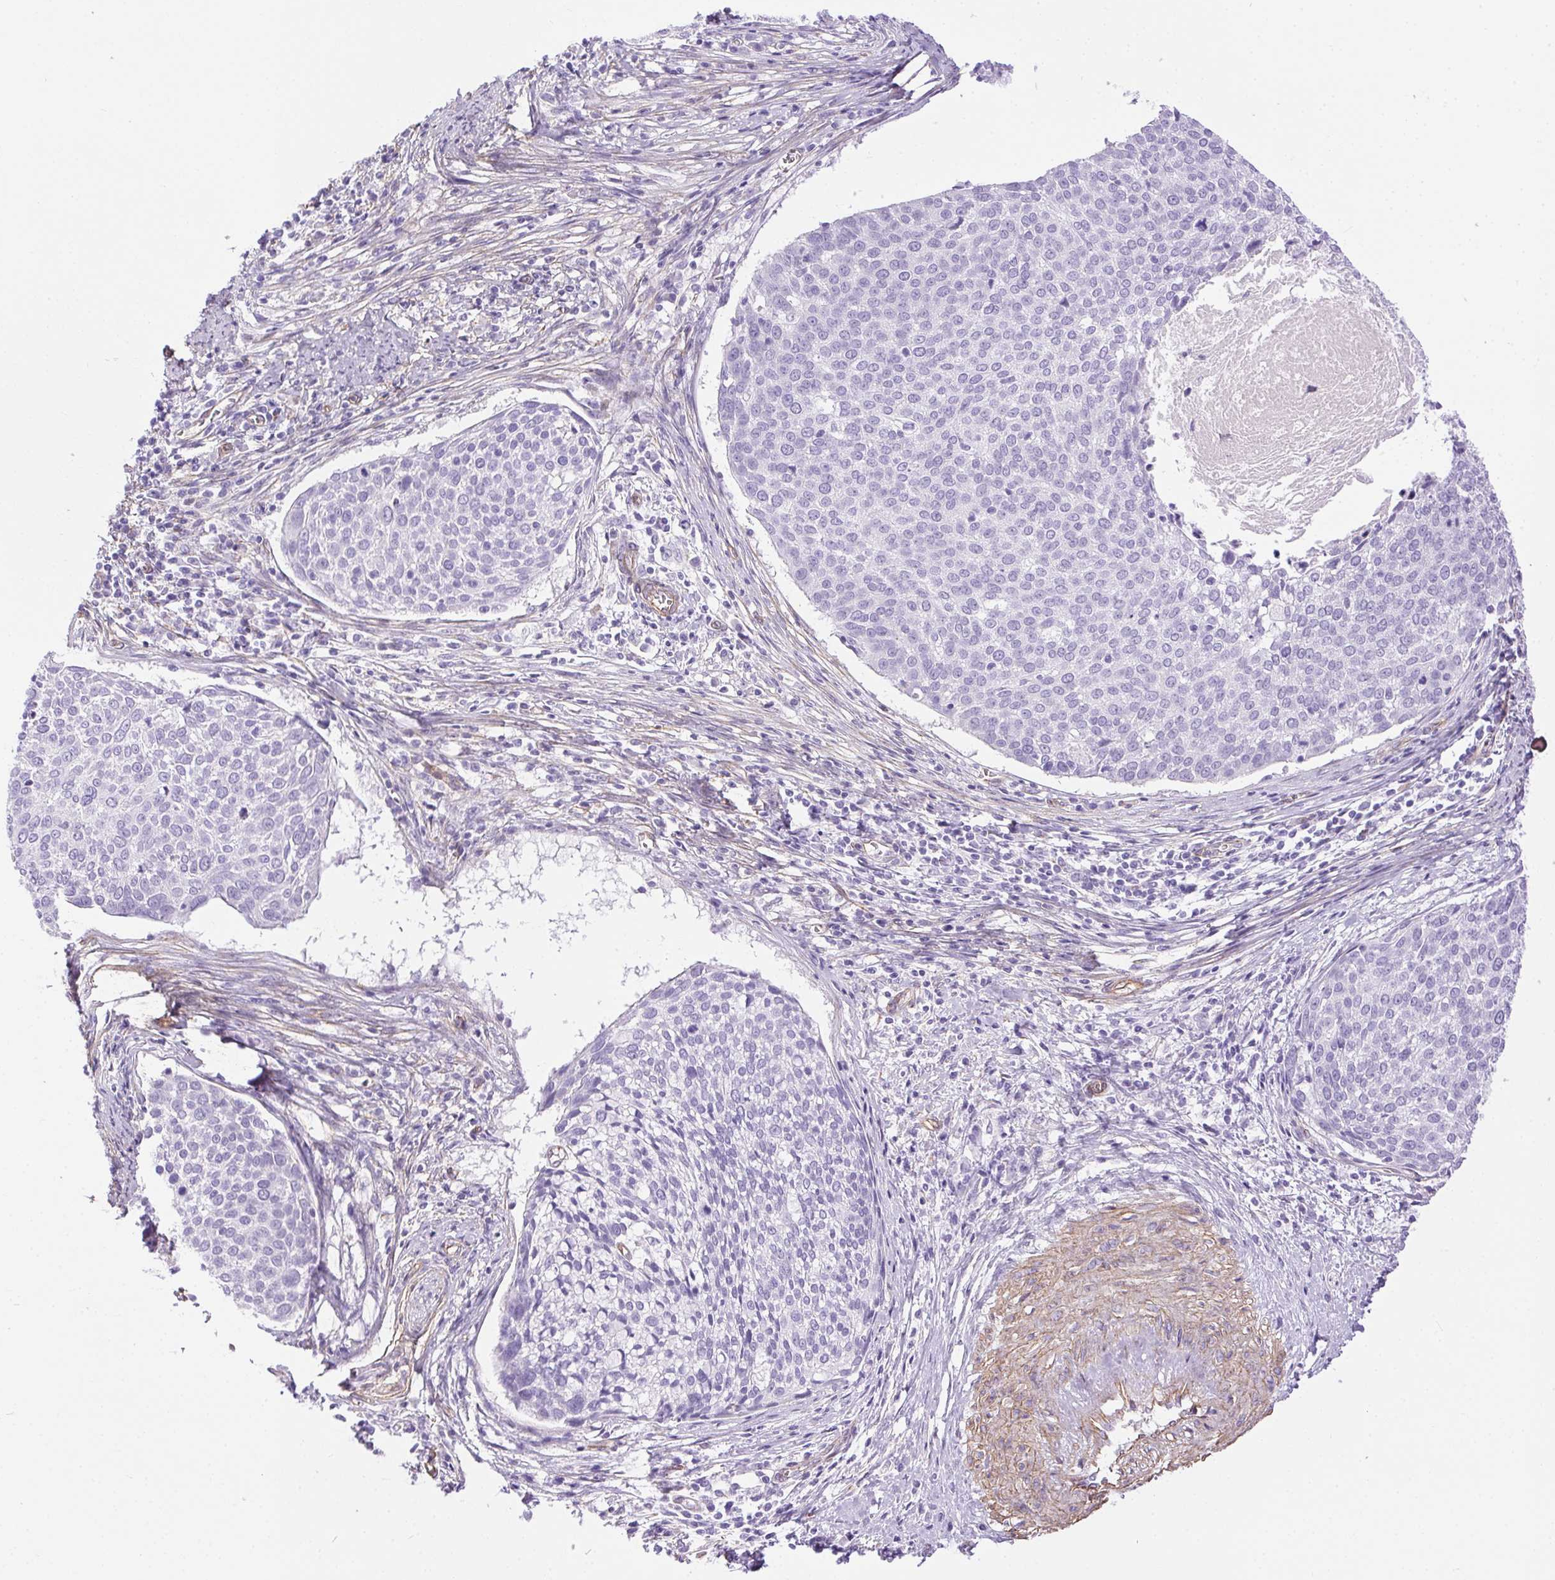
{"staining": {"intensity": "negative", "quantity": "none", "location": "none"}, "tissue": "cervical cancer", "cell_type": "Tumor cells", "image_type": "cancer", "snomed": [{"axis": "morphology", "description": "Squamous cell carcinoma, NOS"}, {"axis": "topography", "description": "Cervix"}], "caption": "DAB immunohistochemical staining of cervical cancer (squamous cell carcinoma) displays no significant staining in tumor cells.", "gene": "SHCBP1L", "patient": {"sex": "female", "age": 39}}